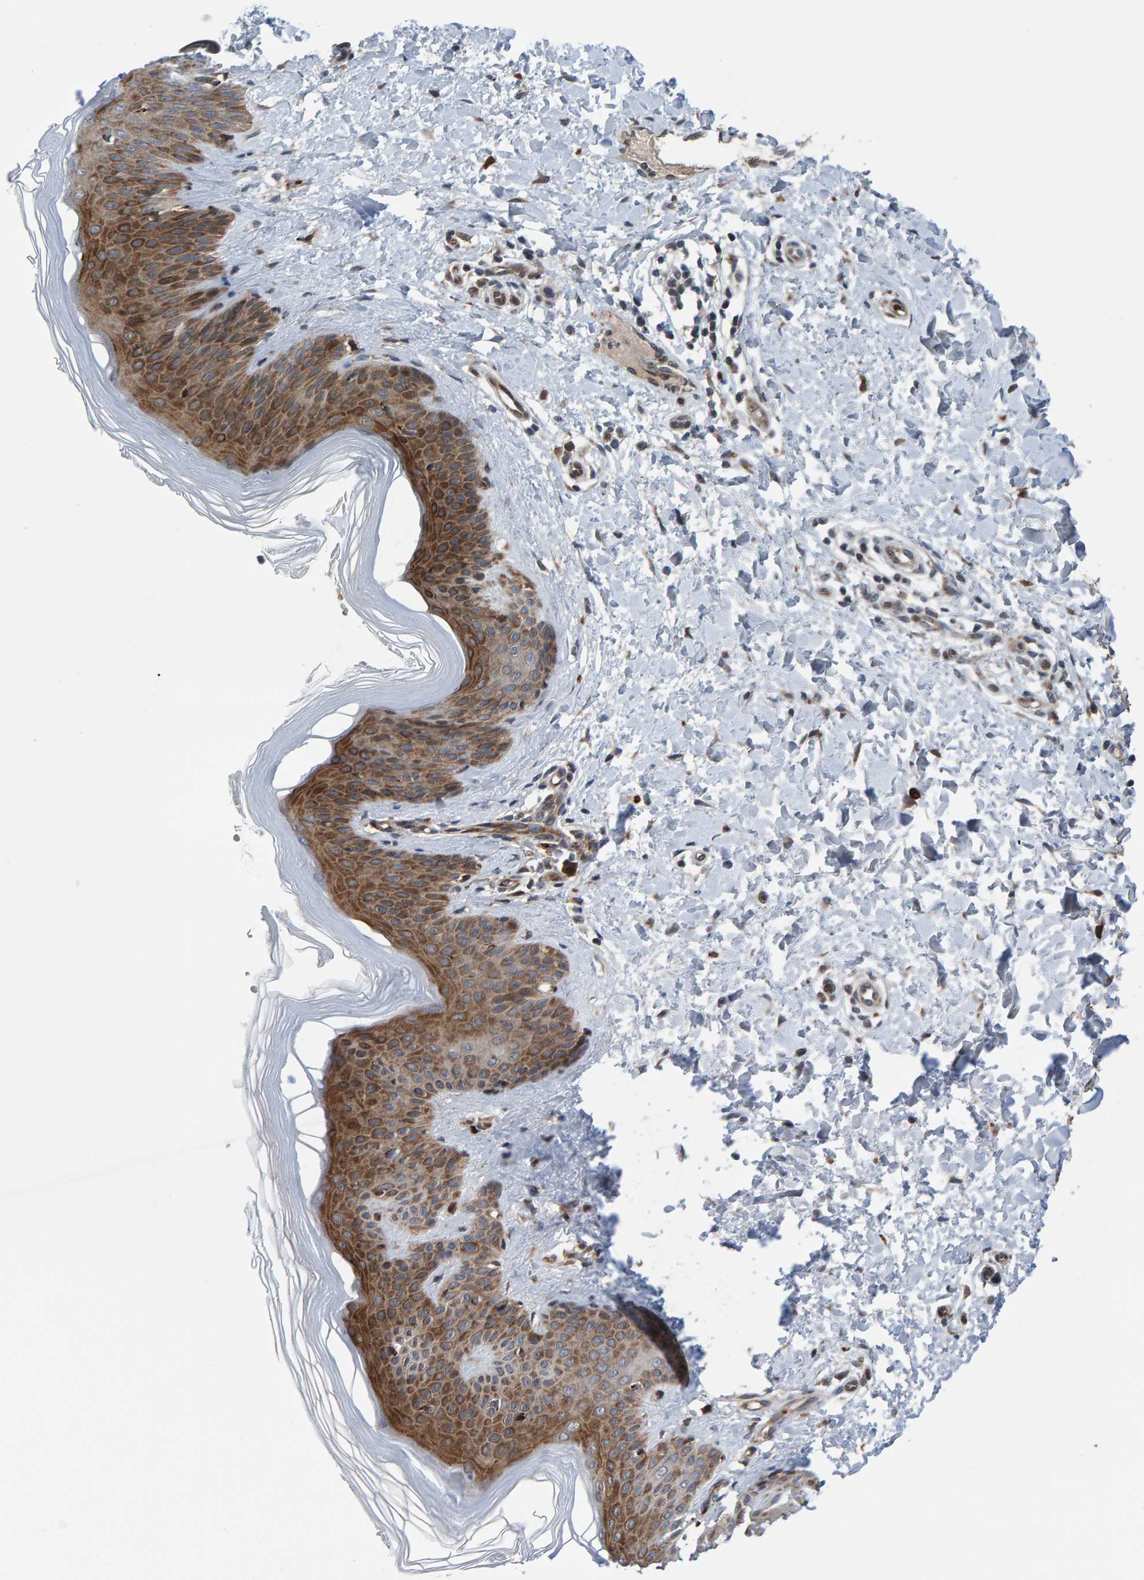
{"staining": {"intensity": "negative", "quantity": "none", "location": "none"}, "tissue": "skin", "cell_type": "Fibroblasts", "image_type": "normal", "snomed": [{"axis": "morphology", "description": "Normal tissue, NOS"}, {"axis": "morphology", "description": "Malignant melanoma, Metastatic site"}, {"axis": "topography", "description": "Skin"}], "caption": "Immunohistochemical staining of unremarkable human skin exhibits no significant positivity in fibroblasts. Nuclei are stained in blue.", "gene": "MFSD6L", "patient": {"sex": "male", "age": 41}}